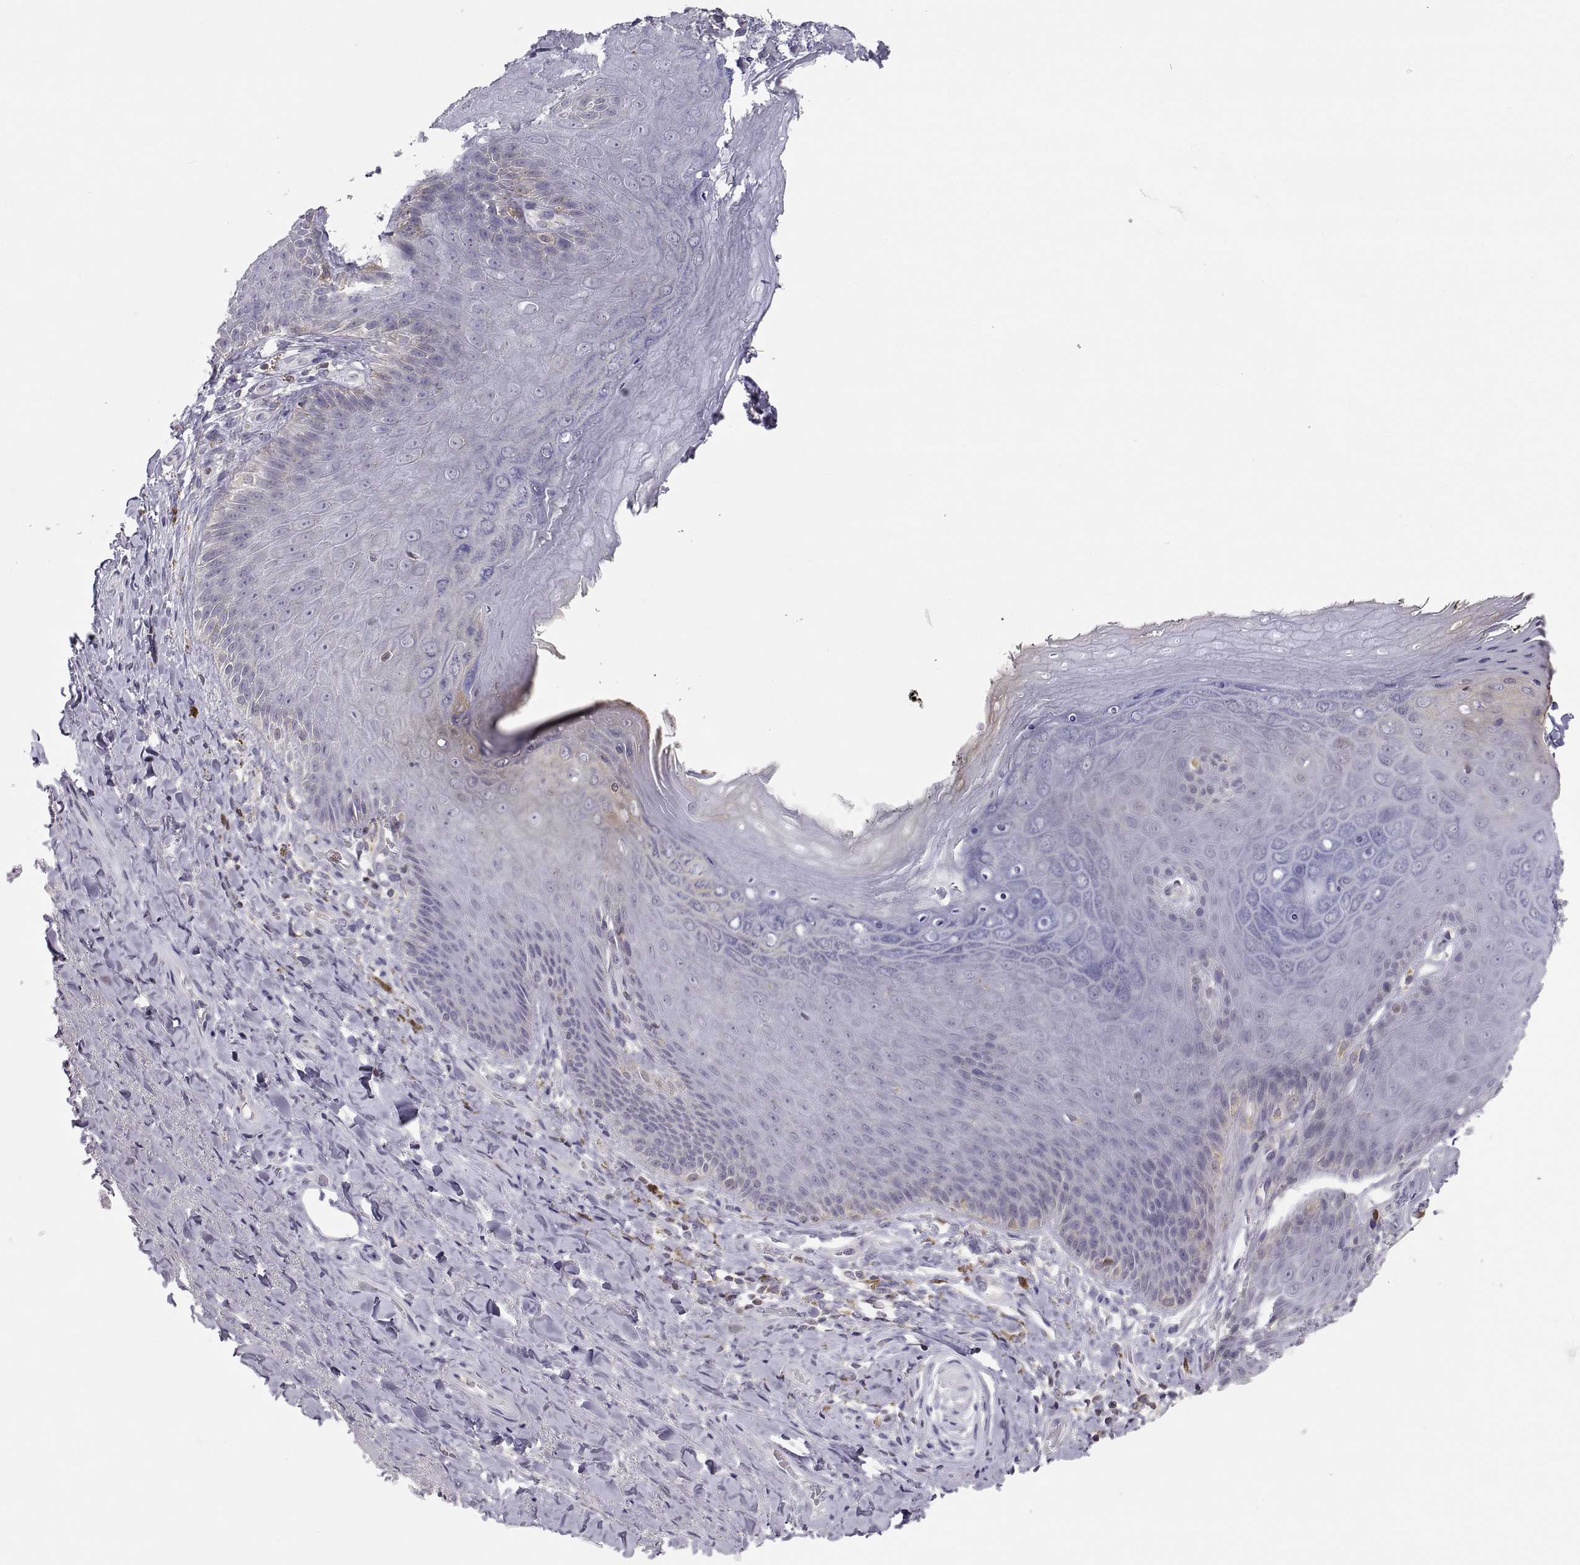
{"staining": {"intensity": "negative", "quantity": "none", "location": "none"}, "tissue": "adipose tissue", "cell_type": "Adipocytes", "image_type": "normal", "snomed": [{"axis": "morphology", "description": "Normal tissue, NOS"}, {"axis": "topography", "description": "Anal"}, {"axis": "topography", "description": "Peripheral nerve tissue"}], "caption": "The histopathology image demonstrates no staining of adipocytes in benign adipose tissue.", "gene": "ERO1A", "patient": {"sex": "male", "age": 53}}